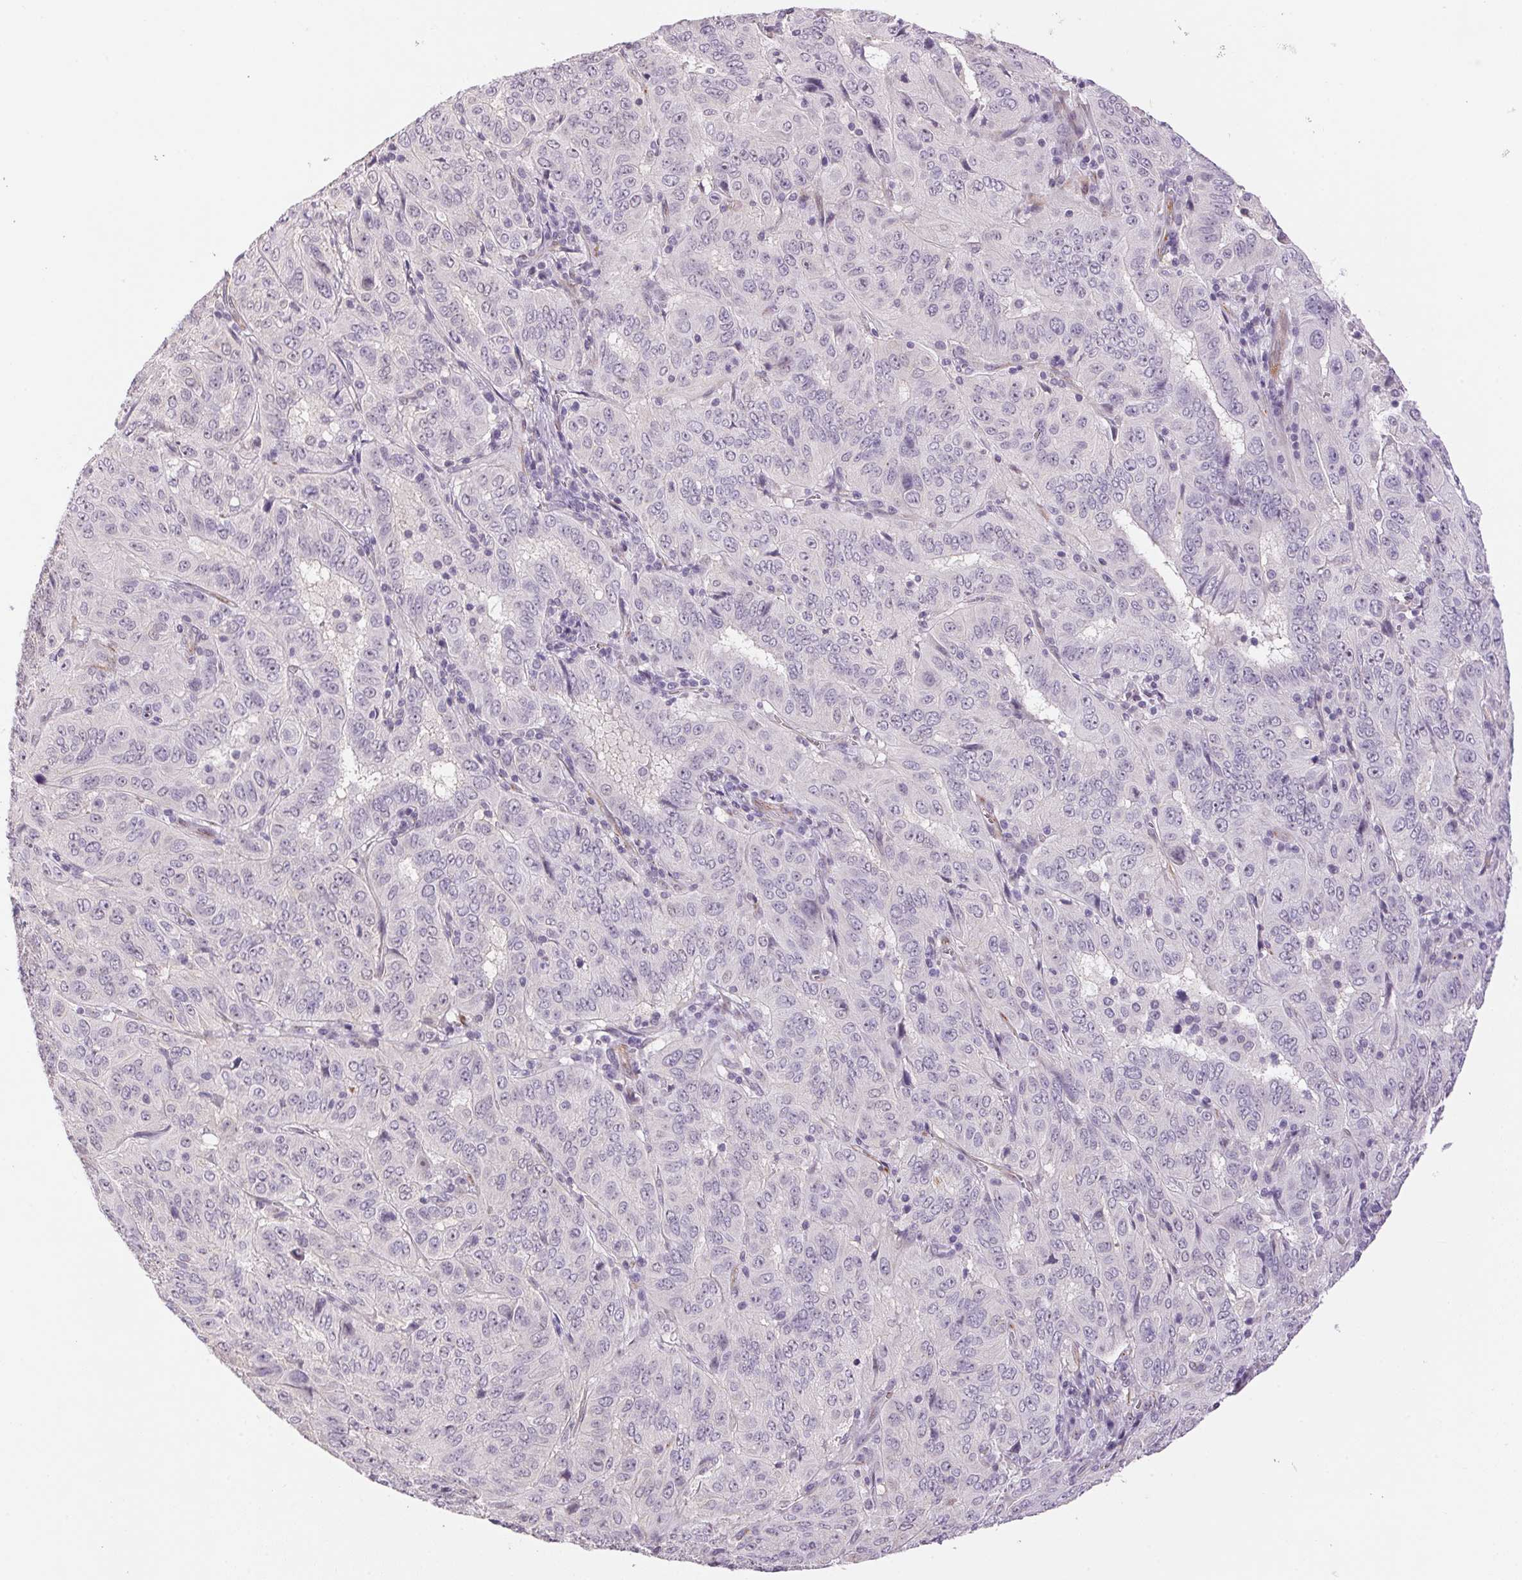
{"staining": {"intensity": "negative", "quantity": "none", "location": "none"}, "tissue": "pancreatic cancer", "cell_type": "Tumor cells", "image_type": "cancer", "snomed": [{"axis": "morphology", "description": "Adenocarcinoma, NOS"}, {"axis": "topography", "description": "Pancreas"}], "caption": "IHC photomicrograph of neoplastic tissue: pancreatic cancer stained with DAB (3,3'-diaminobenzidine) shows no significant protein expression in tumor cells.", "gene": "GYG2", "patient": {"sex": "male", "age": 63}}